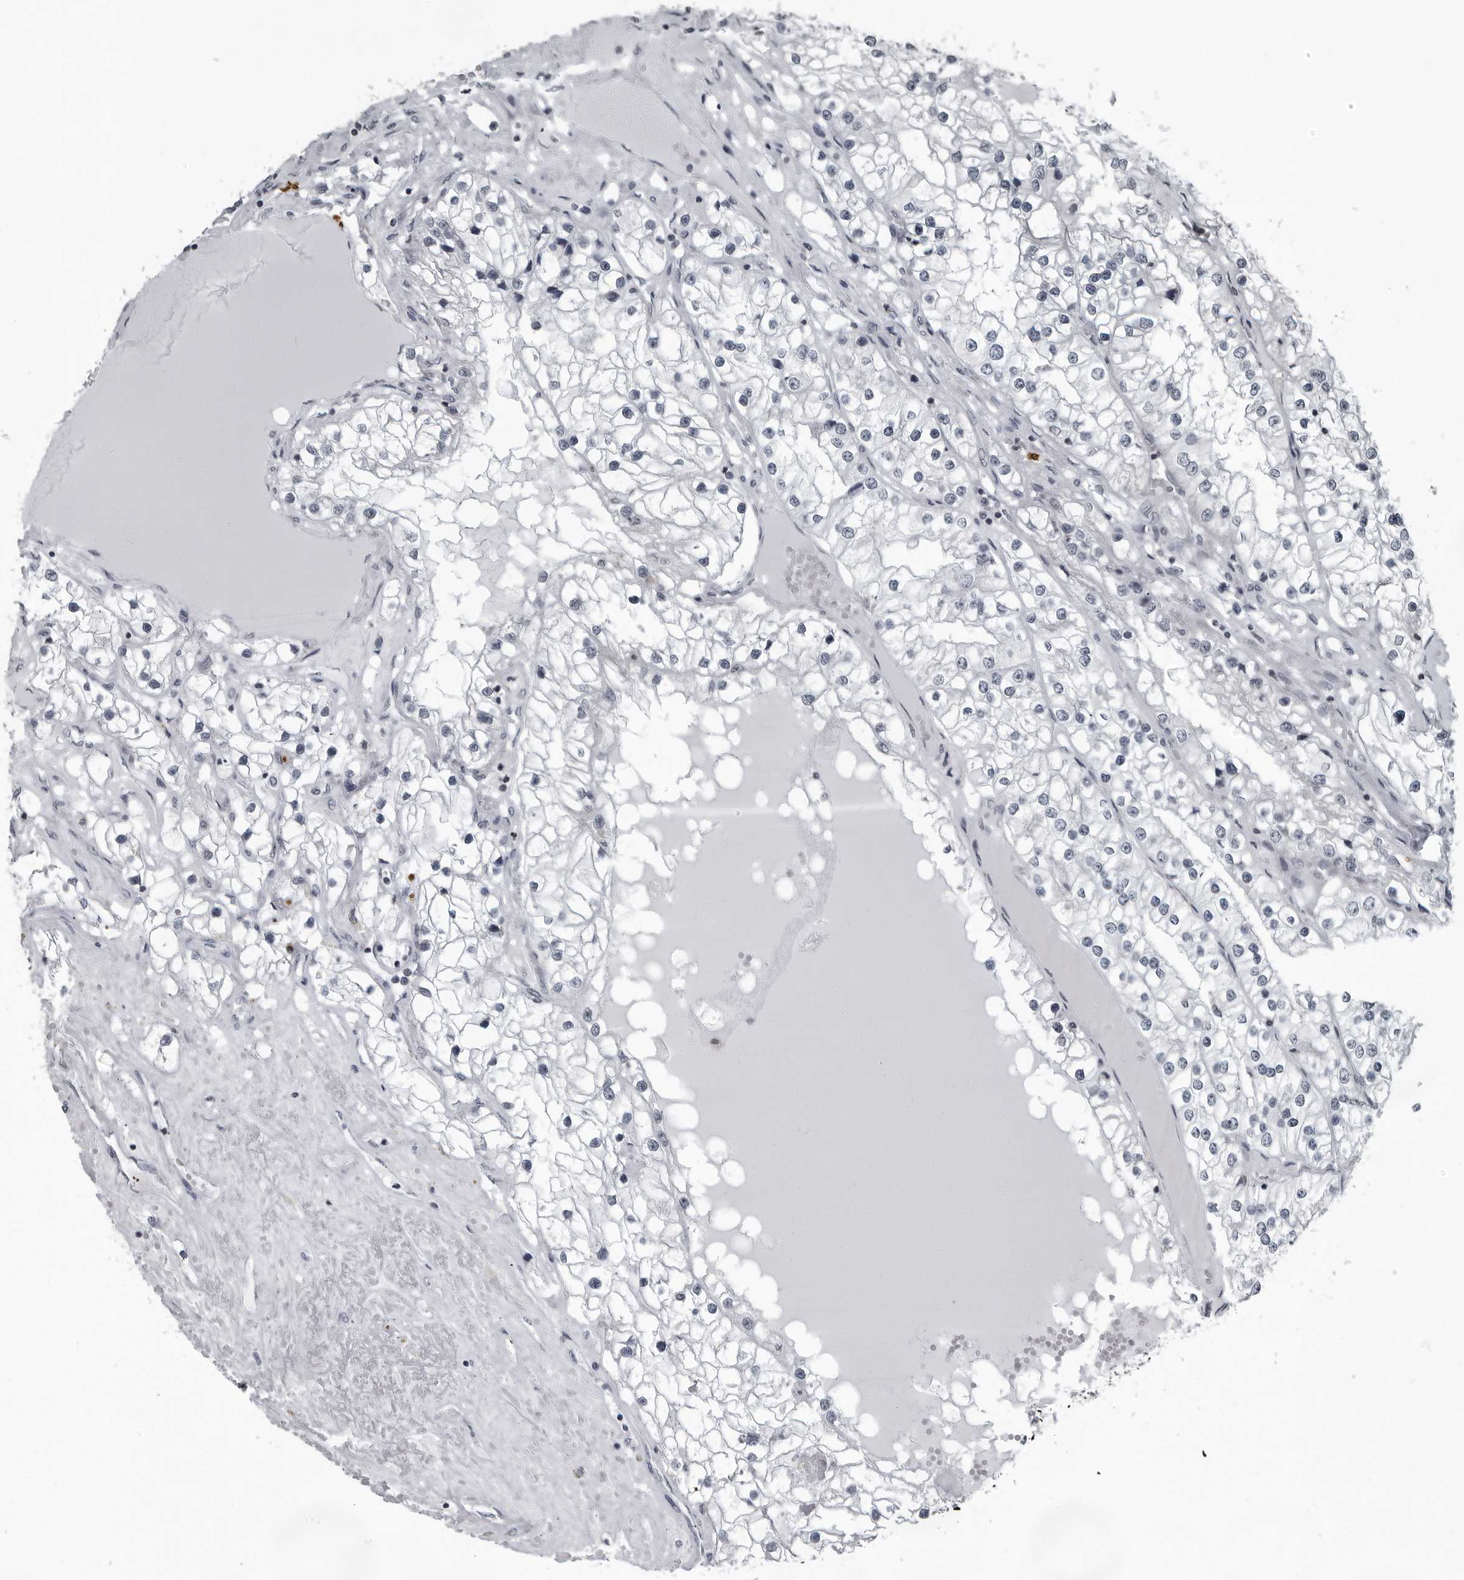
{"staining": {"intensity": "negative", "quantity": "none", "location": "none"}, "tissue": "renal cancer", "cell_type": "Tumor cells", "image_type": "cancer", "snomed": [{"axis": "morphology", "description": "Adenocarcinoma, NOS"}, {"axis": "topography", "description": "Kidney"}], "caption": "Immunohistochemistry (IHC) of renal adenocarcinoma shows no staining in tumor cells.", "gene": "RTCA", "patient": {"sex": "male", "age": 68}}